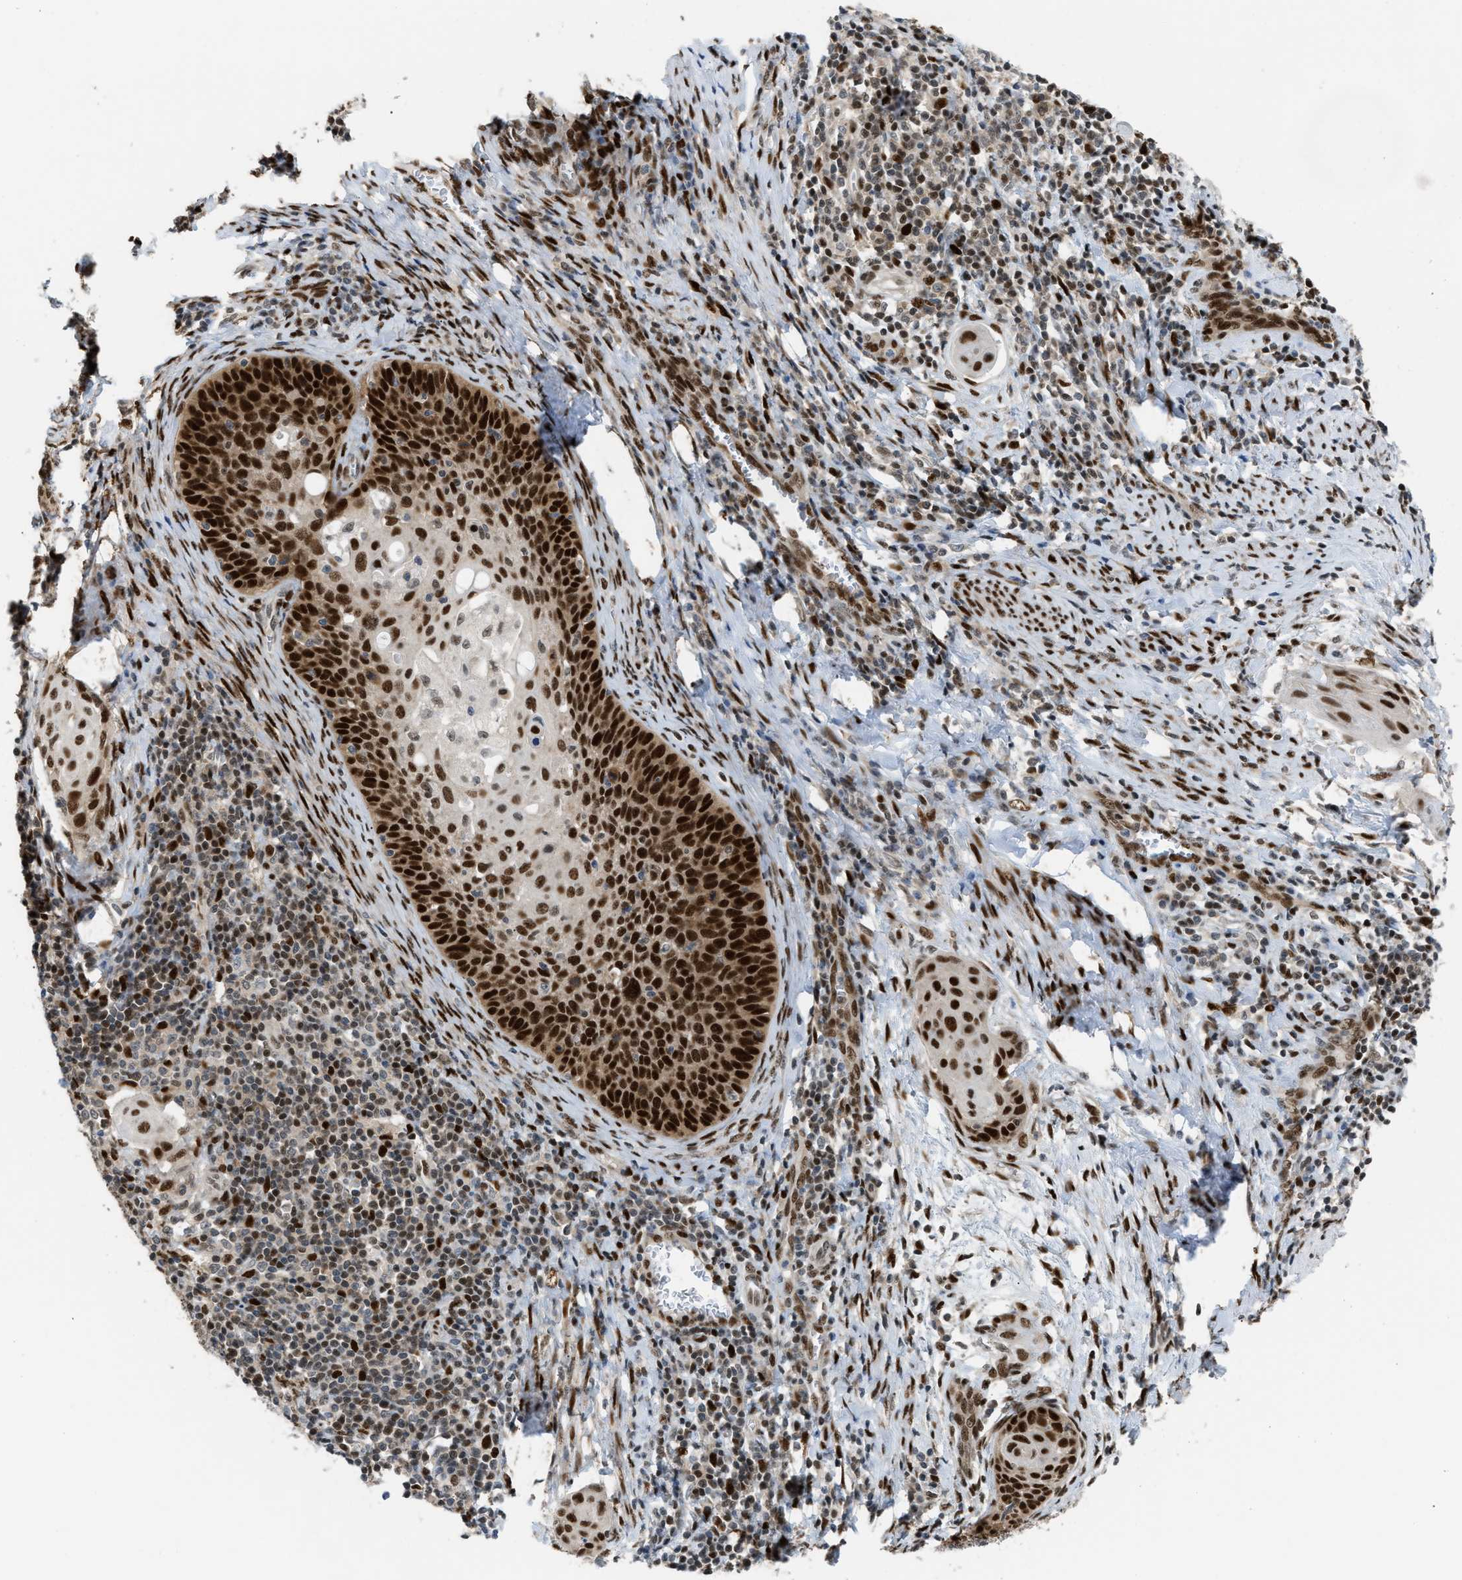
{"staining": {"intensity": "strong", "quantity": ">75%", "location": "nuclear"}, "tissue": "cervical cancer", "cell_type": "Tumor cells", "image_type": "cancer", "snomed": [{"axis": "morphology", "description": "Squamous cell carcinoma, NOS"}, {"axis": "topography", "description": "Cervix"}], "caption": "Strong nuclear staining is appreciated in about >75% of tumor cells in cervical cancer.", "gene": "SSBP2", "patient": {"sex": "female", "age": 33}}